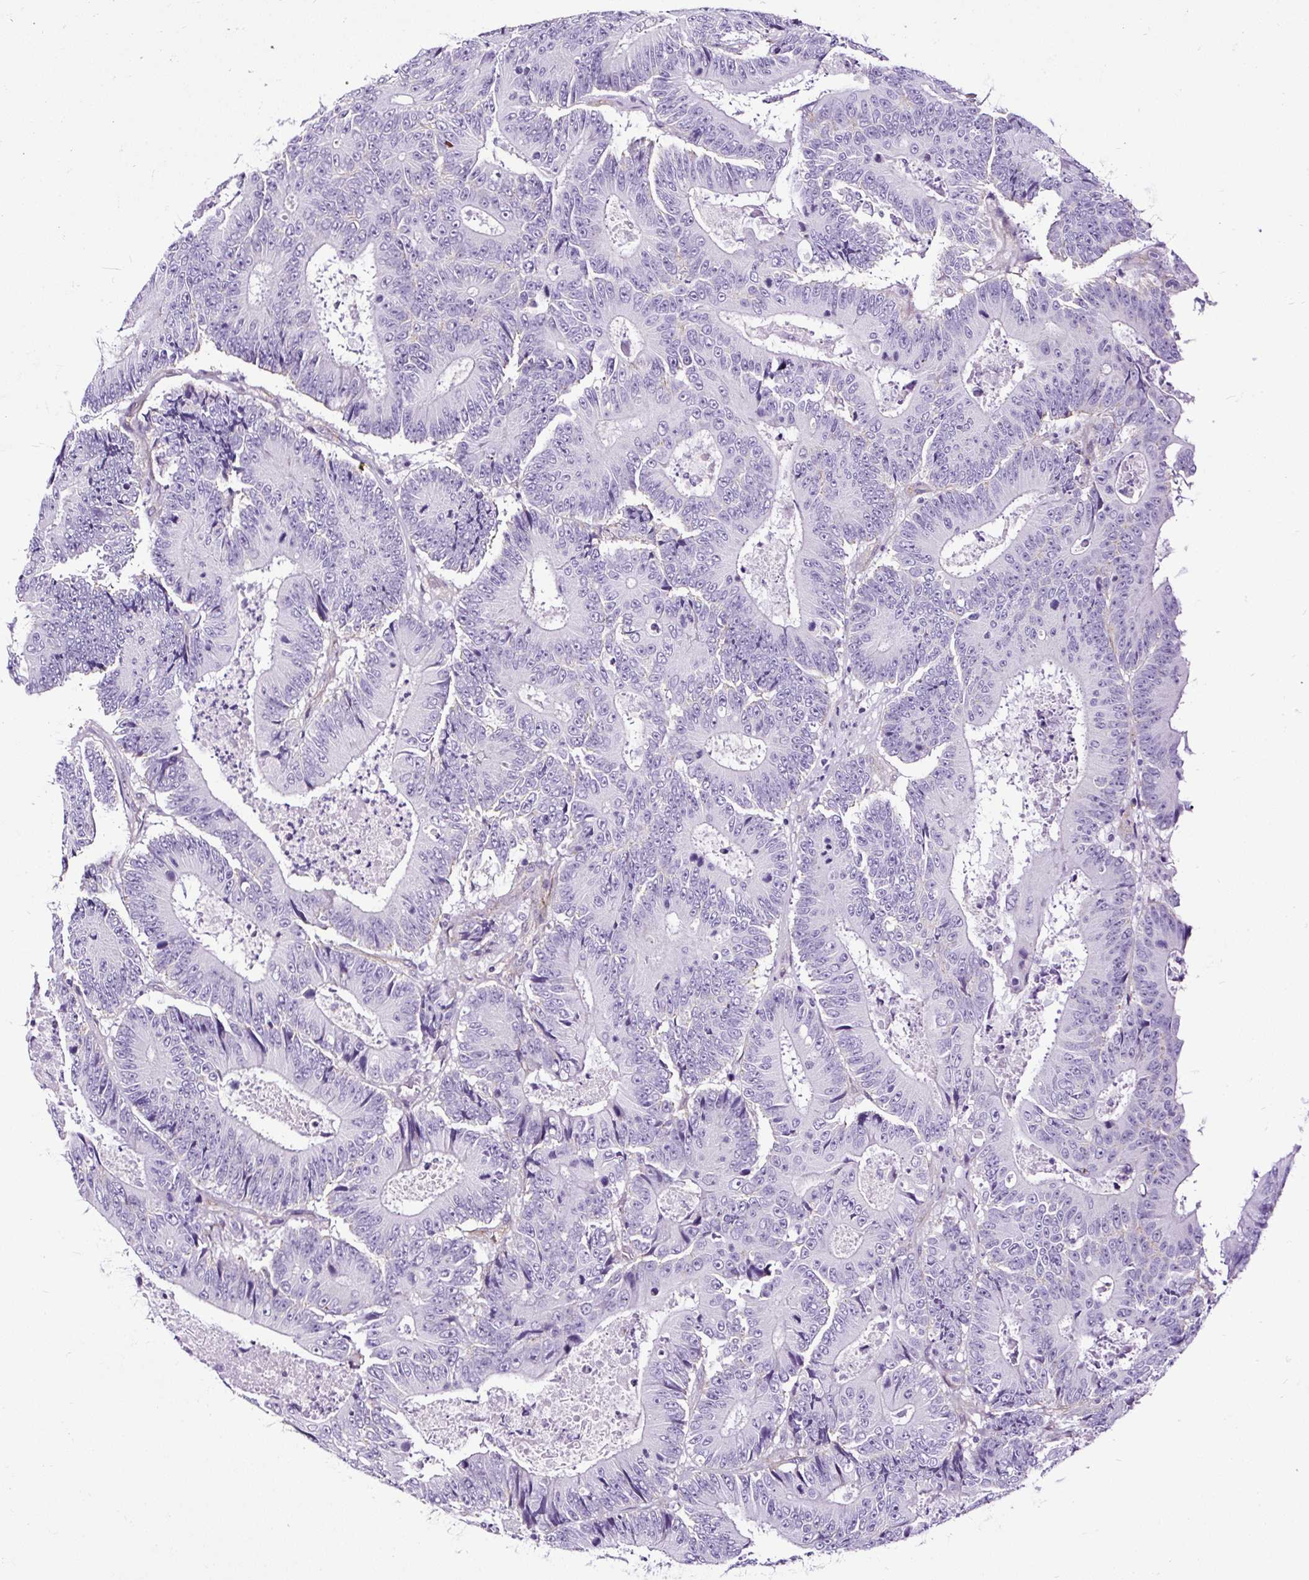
{"staining": {"intensity": "negative", "quantity": "none", "location": "none"}, "tissue": "colorectal cancer", "cell_type": "Tumor cells", "image_type": "cancer", "snomed": [{"axis": "morphology", "description": "Adenocarcinoma, NOS"}, {"axis": "topography", "description": "Colon"}], "caption": "Image shows no protein positivity in tumor cells of colorectal cancer tissue. (Immunohistochemistry (ihc), brightfield microscopy, high magnification).", "gene": "SLC7A8", "patient": {"sex": "male", "age": 83}}